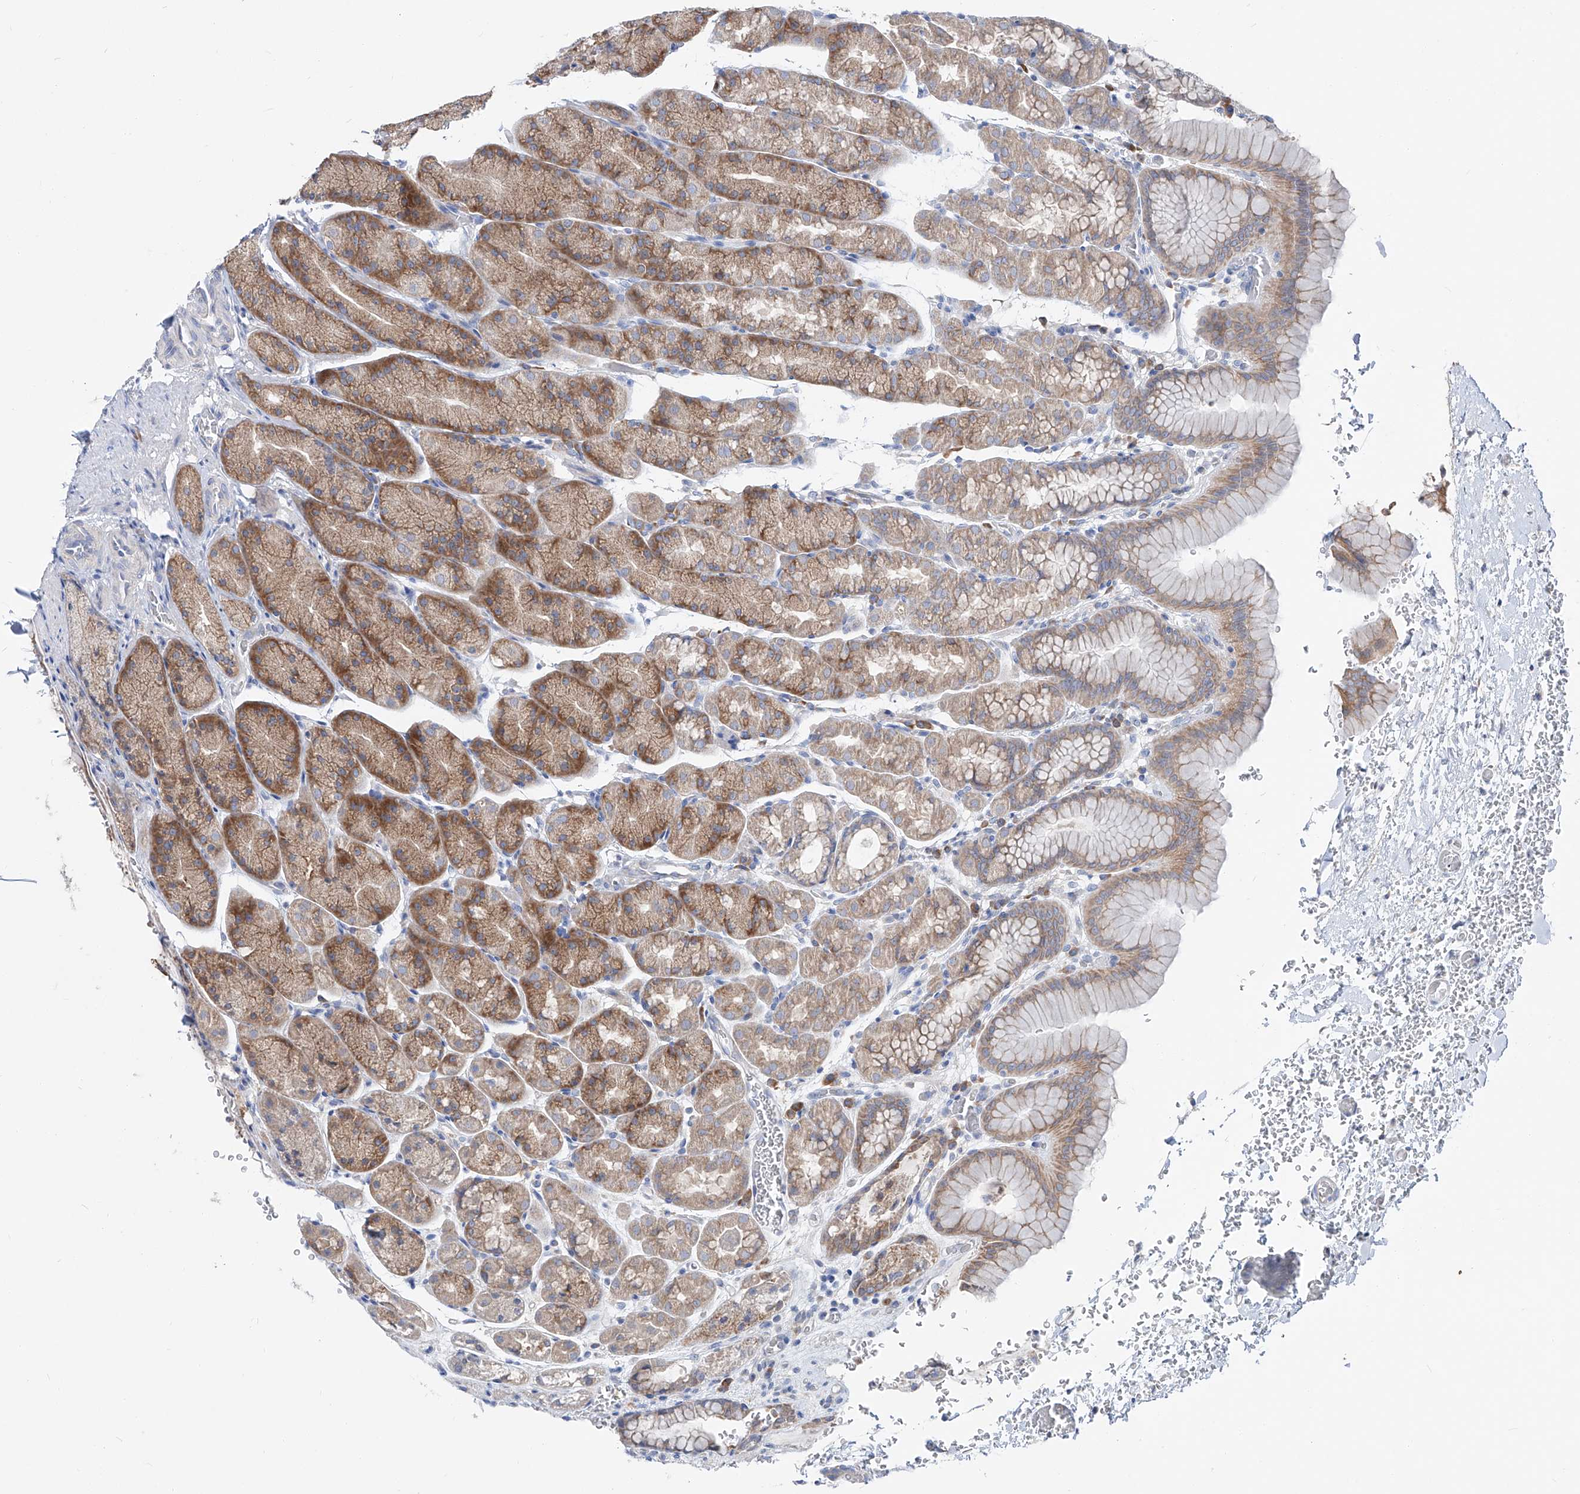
{"staining": {"intensity": "moderate", "quantity": ">75%", "location": "cytoplasmic/membranous"}, "tissue": "stomach", "cell_type": "Glandular cells", "image_type": "normal", "snomed": [{"axis": "morphology", "description": "Normal tissue, NOS"}, {"axis": "topography", "description": "Stomach"}], "caption": "DAB immunohistochemical staining of normal human stomach shows moderate cytoplasmic/membranous protein expression in about >75% of glandular cells. (DAB (3,3'-diaminobenzidine) IHC with brightfield microscopy, high magnification).", "gene": "UFL1", "patient": {"sex": "male", "age": 42}}